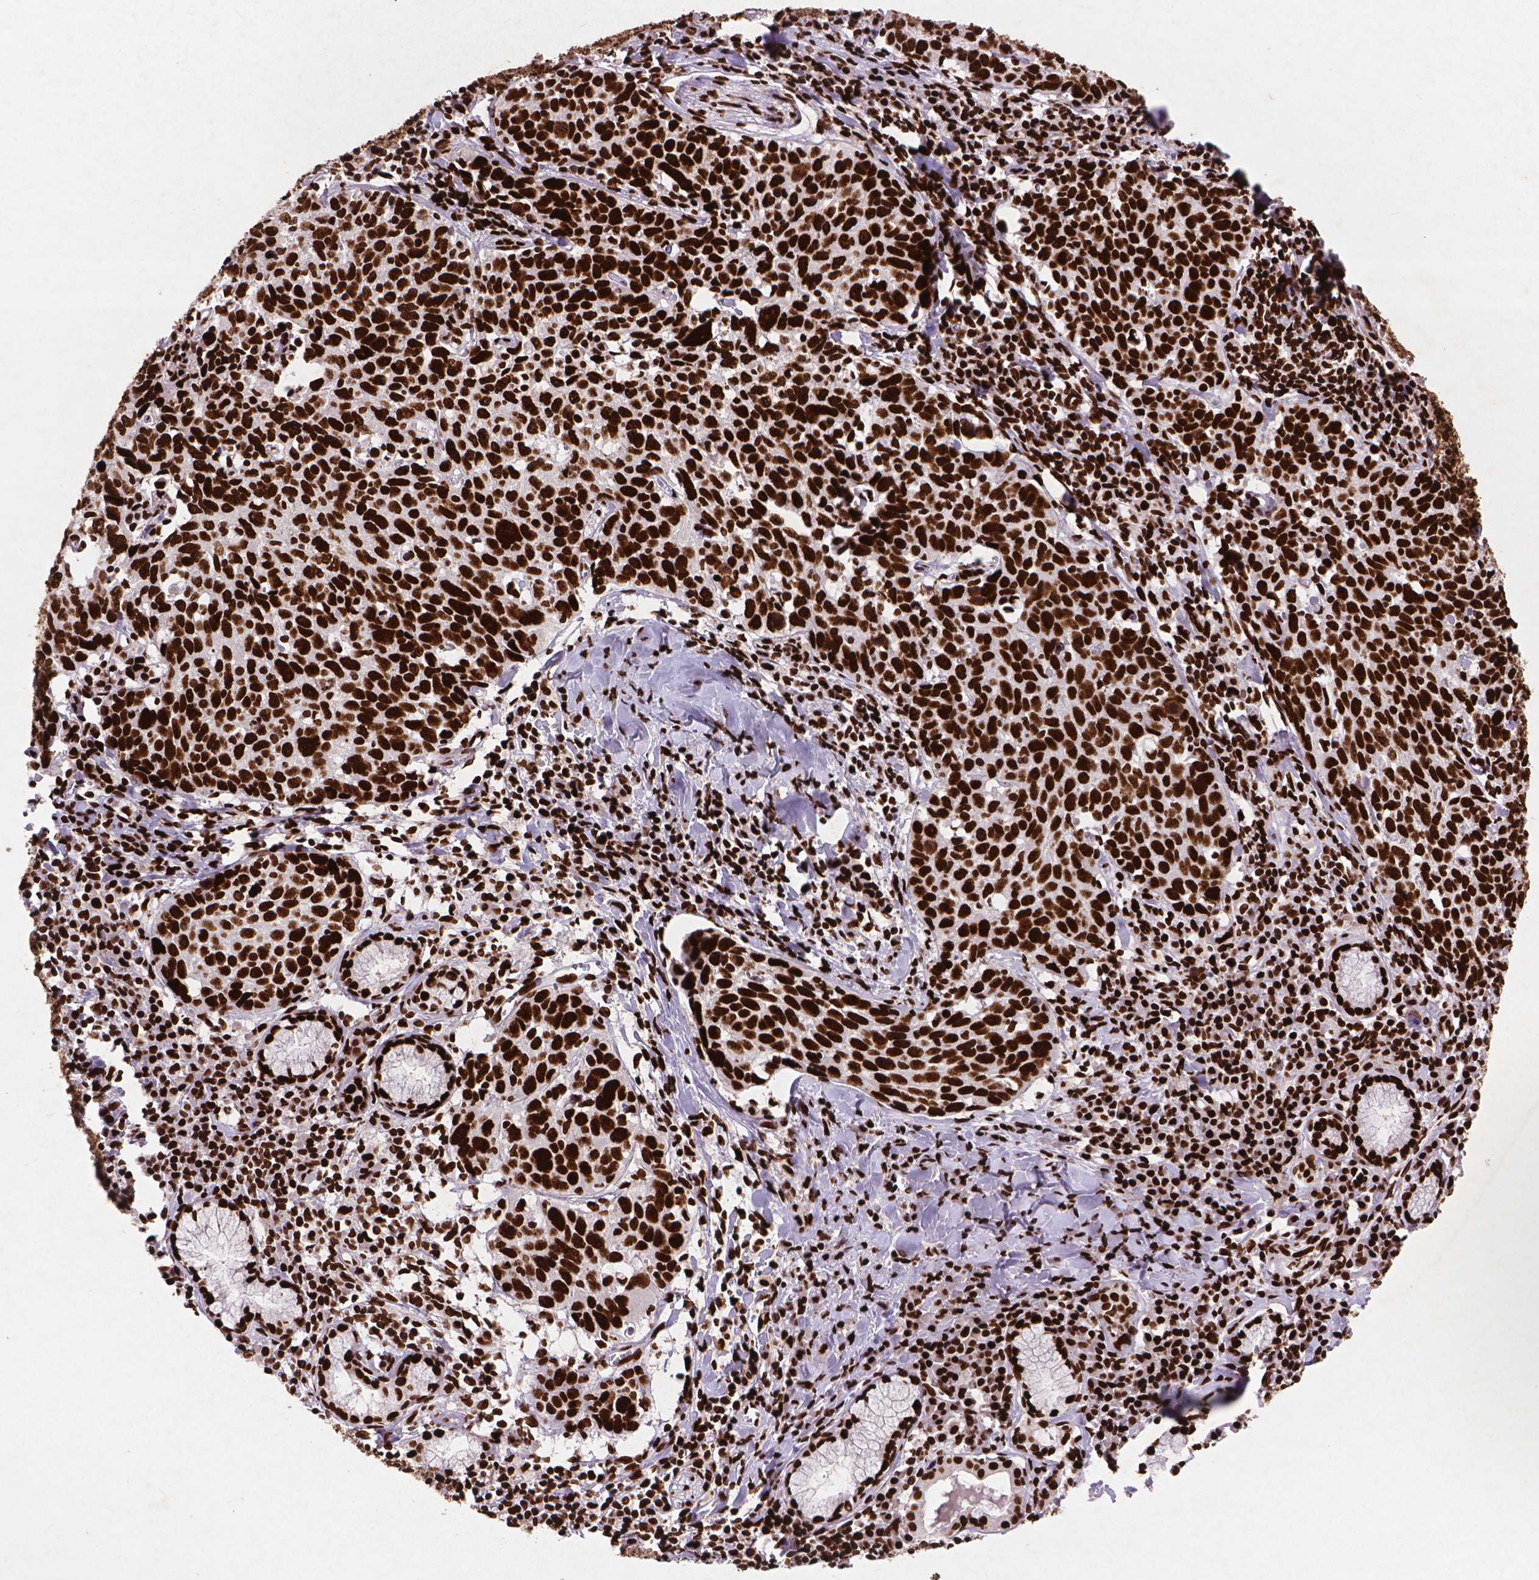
{"staining": {"intensity": "strong", "quantity": ">75%", "location": "nuclear"}, "tissue": "lung cancer", "cell_type": "Tumor cells", "image_type": "cancer", "snomed": [{"axis": "morphology", "description": "Squamous cell carcinoma, NOS"}, {"axis": "topography", "description": "Lung"}], "caption": "A high-resolution micrograph shows immunohistochemistry staining of lung cancer (squamous cell carcinoma), which shows strong nuclear expression in approximately >75% of tumor cells.", "gene": "CITED2", "patient": {"sex": "male", "age": 57}}